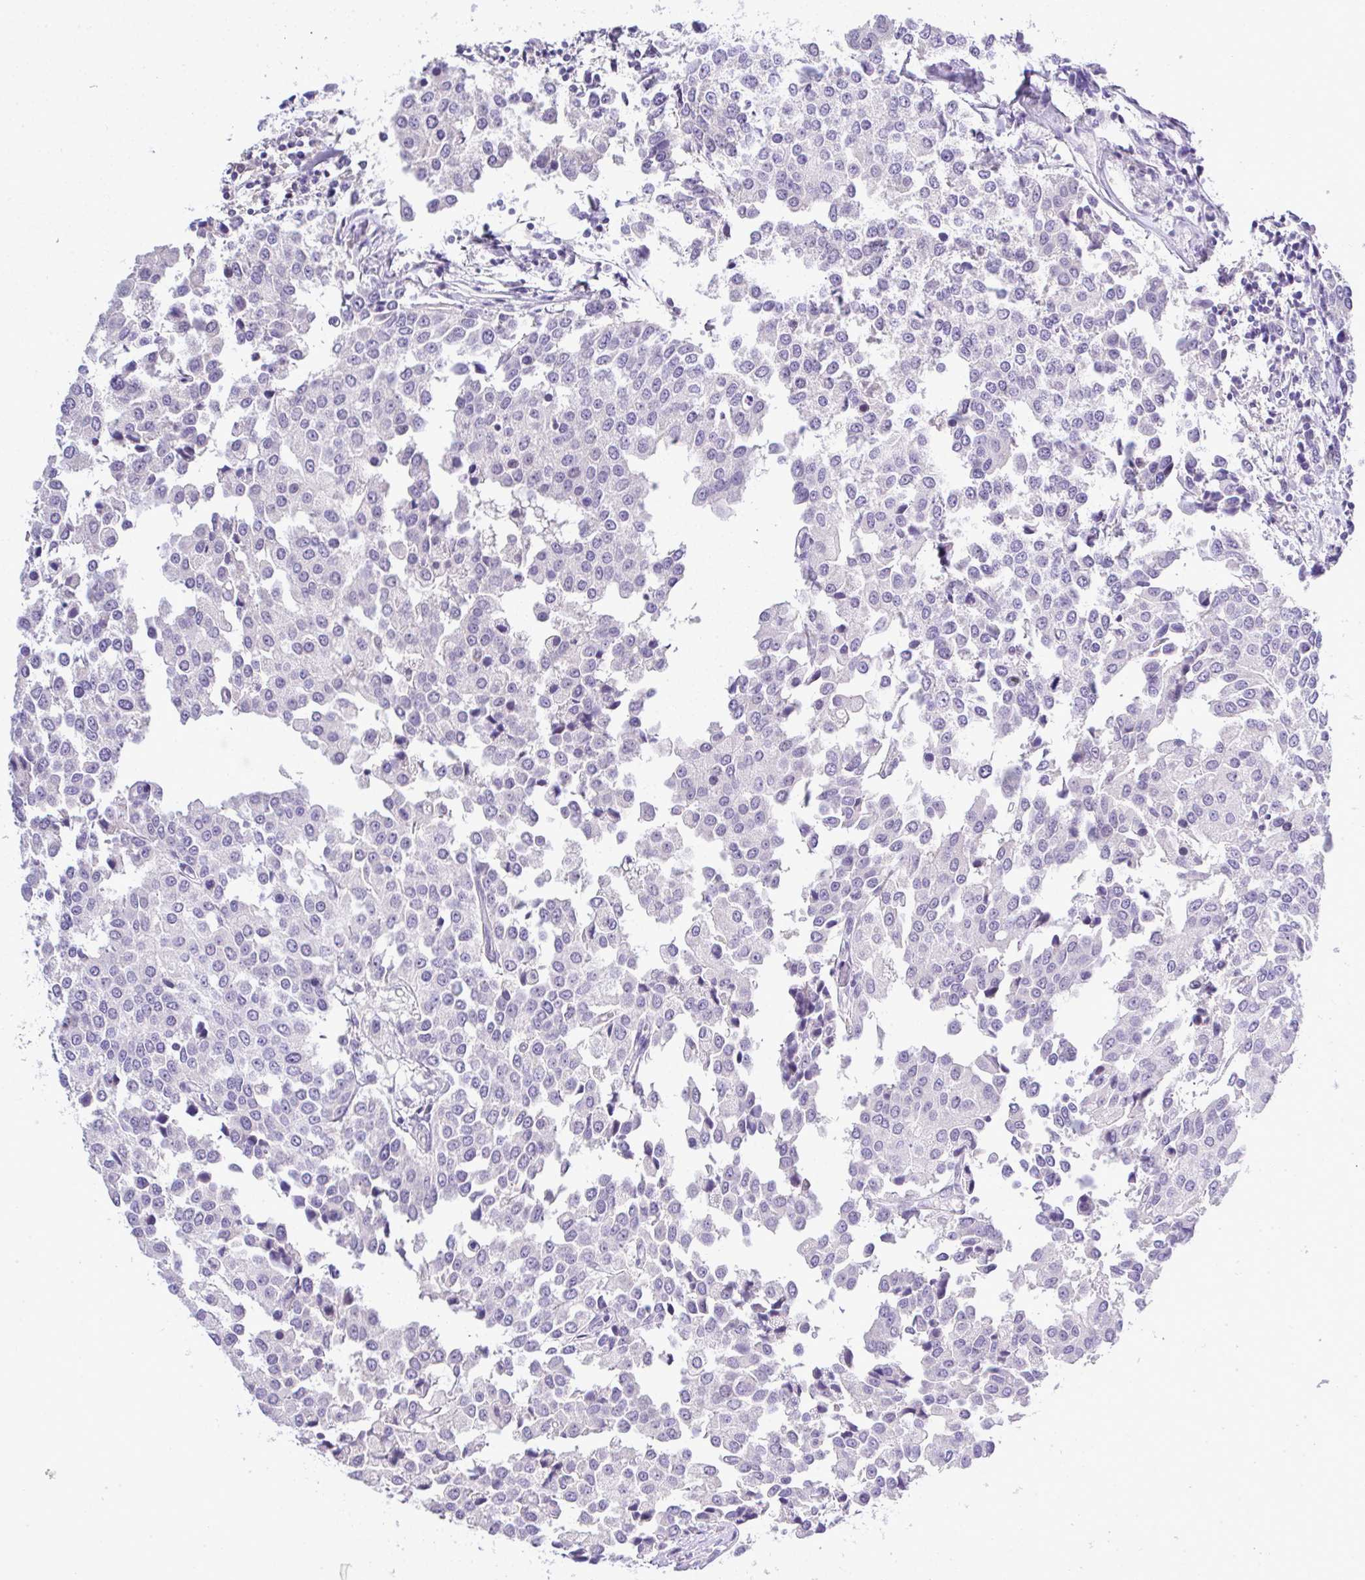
{"staining": {"intensity": "negative", "quantity": "none", "location": "none"}, "tissue": "breast cancer", "cell_type": "Tumor cells", "image_type": "cancer", "snomed": [{"axis": "morphology", "description": "Duct carcinoma"}, {"axis": "topography", "description": "Breast"}], "caption": "IHC micrograph of human breast cancer stained for a protein (brown), which displays no positivity in tumor cells. (DAB immunohistochemistry (IHC) with hematoxylin counter stain).", "gene": "CTU1", "patient": {"sex": "female", "age": 80}}